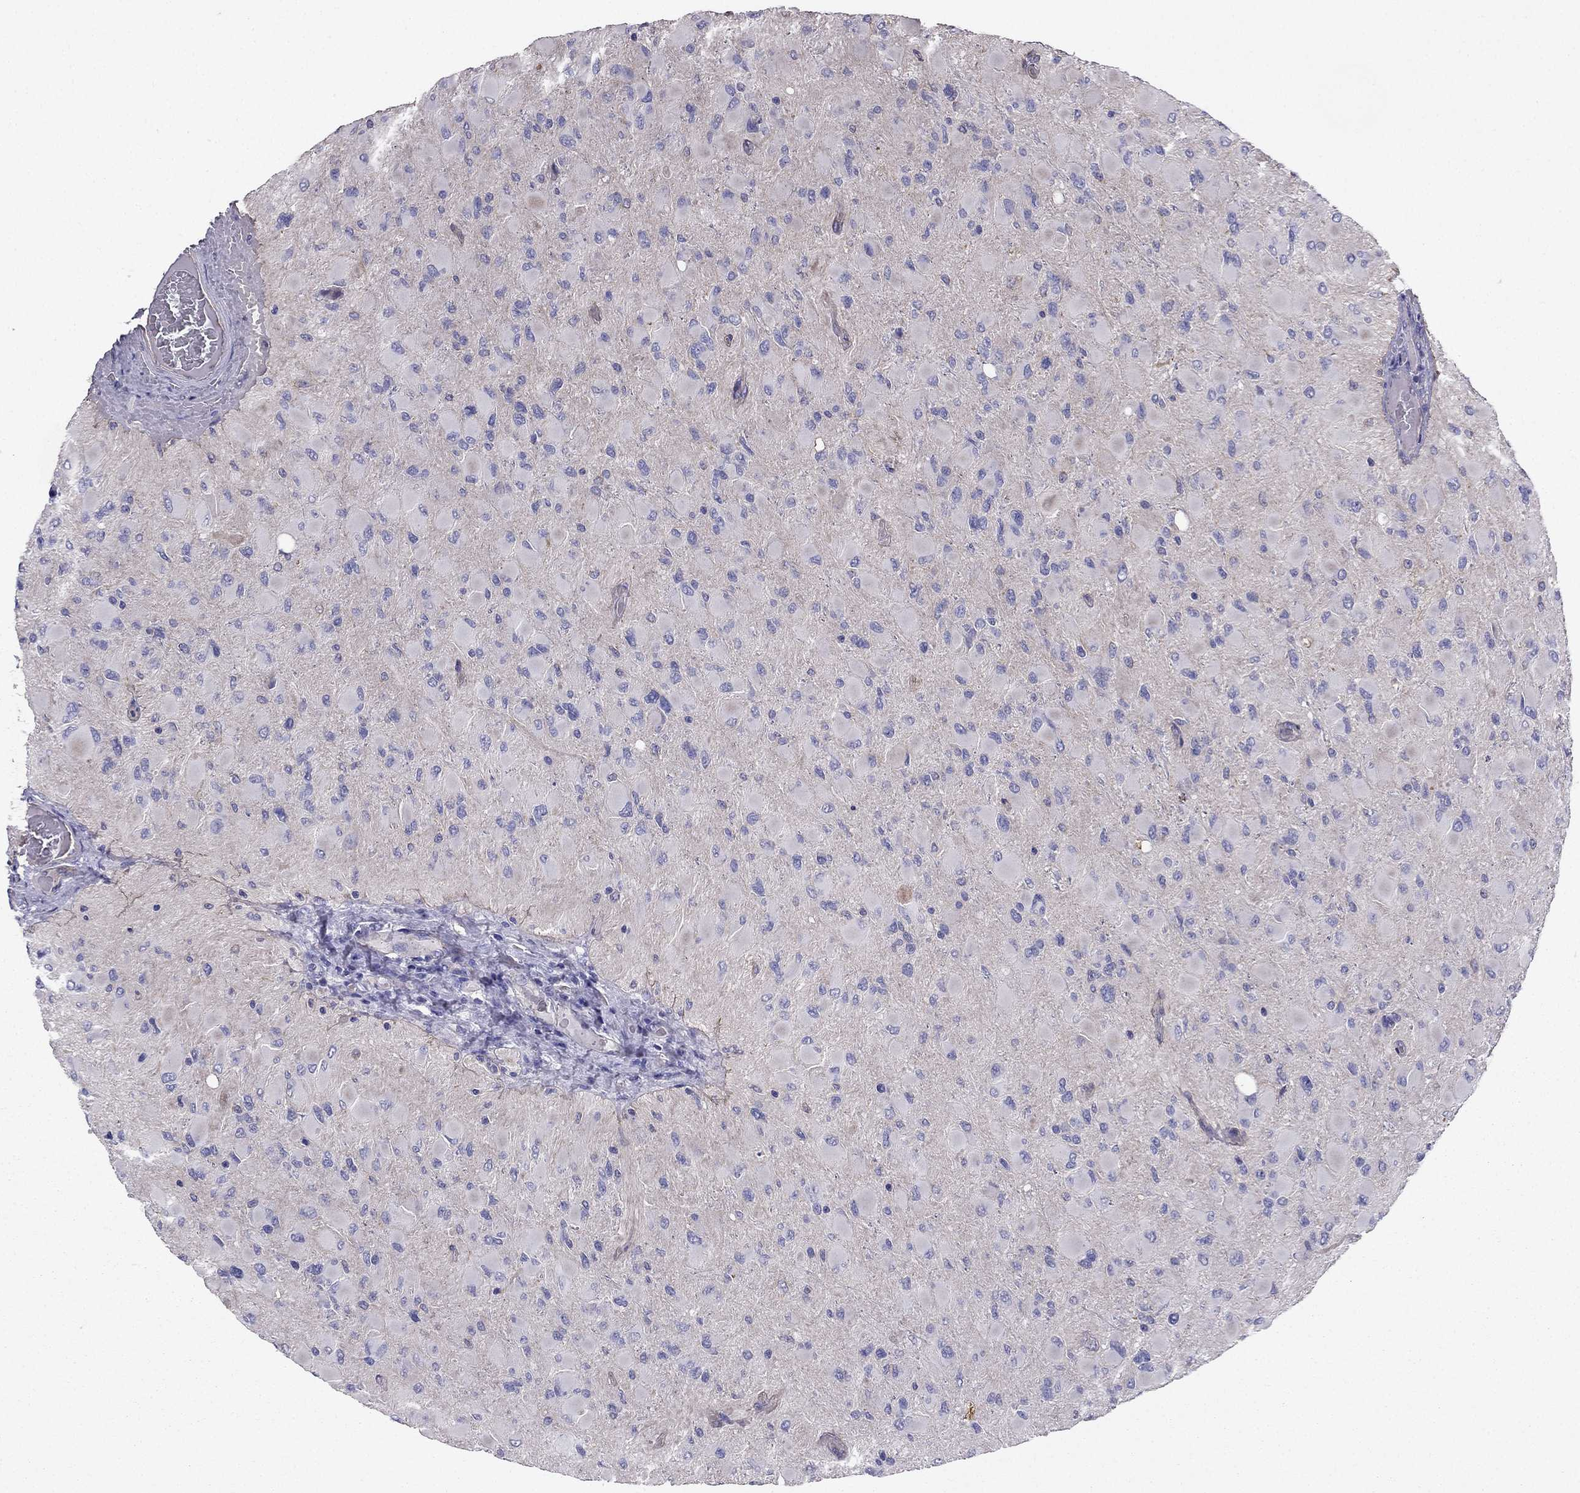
{"staining": {"intensity": "negative", "quantity": "none", "location": "none"}, "tissue": "glioma", "cell_type": "Tumor cells", "image_type": "cancer", "snomed": [{"axis": "morphology", "description": "Glioma, malignant, High grade"}, {"axis": "topography", "description": "Cerebral cortex"}], "caption": "Immunohistochemistry (IHC) micrograph of glioma stained for a protein (brown), which shows no positivity in tumor cells.", "gene": "ENOX1", "patient": {"sex": "female", "age": 36}}